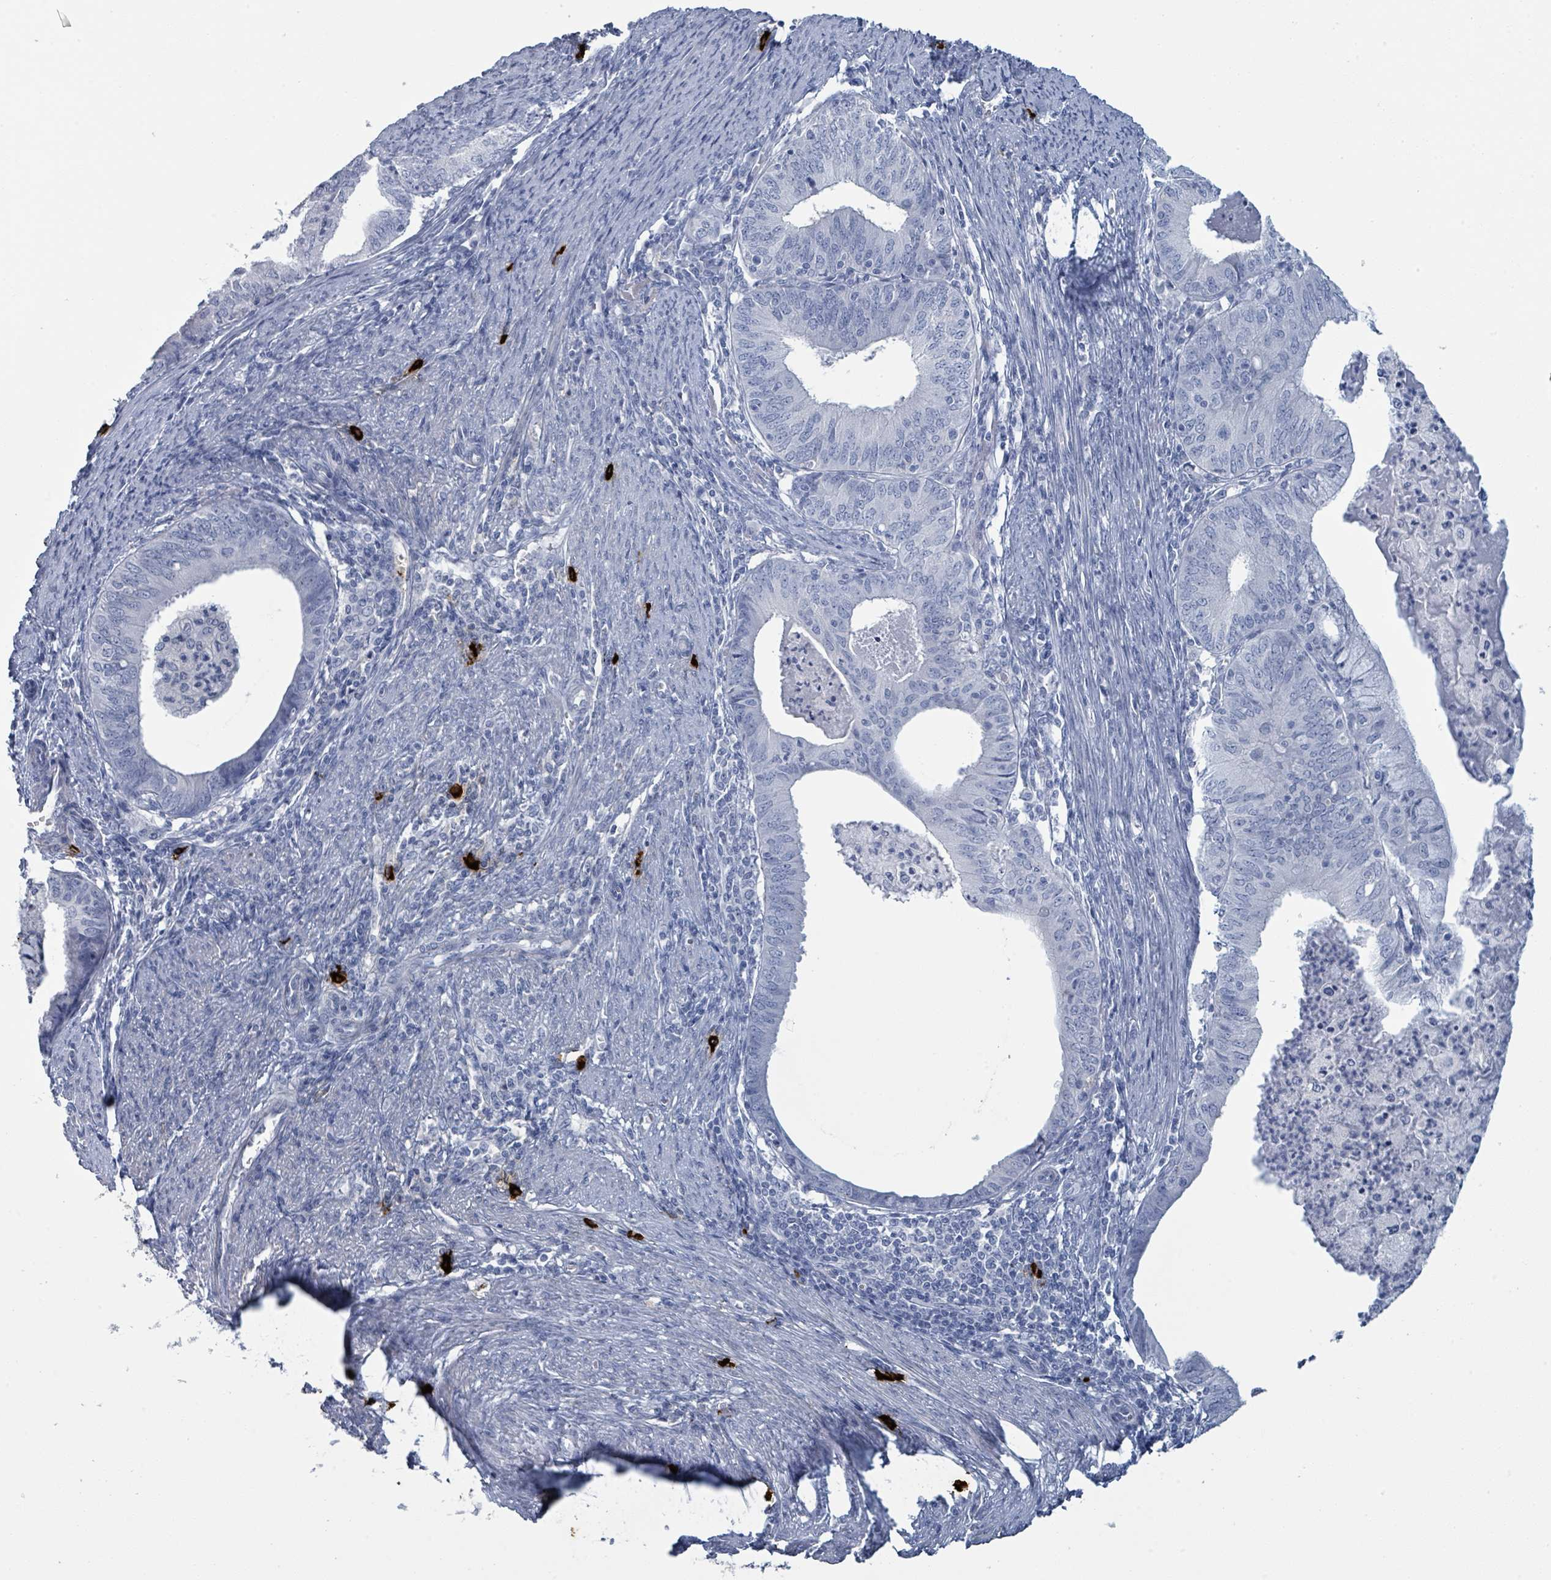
{"staining": {"intensity": "negative", "quantity": "none", "location": "none"}, "tissue": "endometrial cancer", "cell_type": "Tumor cells", "image_type": "cancer", "snomed": [{"axis": "morphology", "description": "Adenocarcinoma, NOS"}, {"axis": "topography", "description": "Endometrium"}], "caption": "Tumor cells are negative for protein expression in human adenocarcinoma (endometrial).", "gene": "VPS13D", "patient": {"sex": "female", "age": 57}}